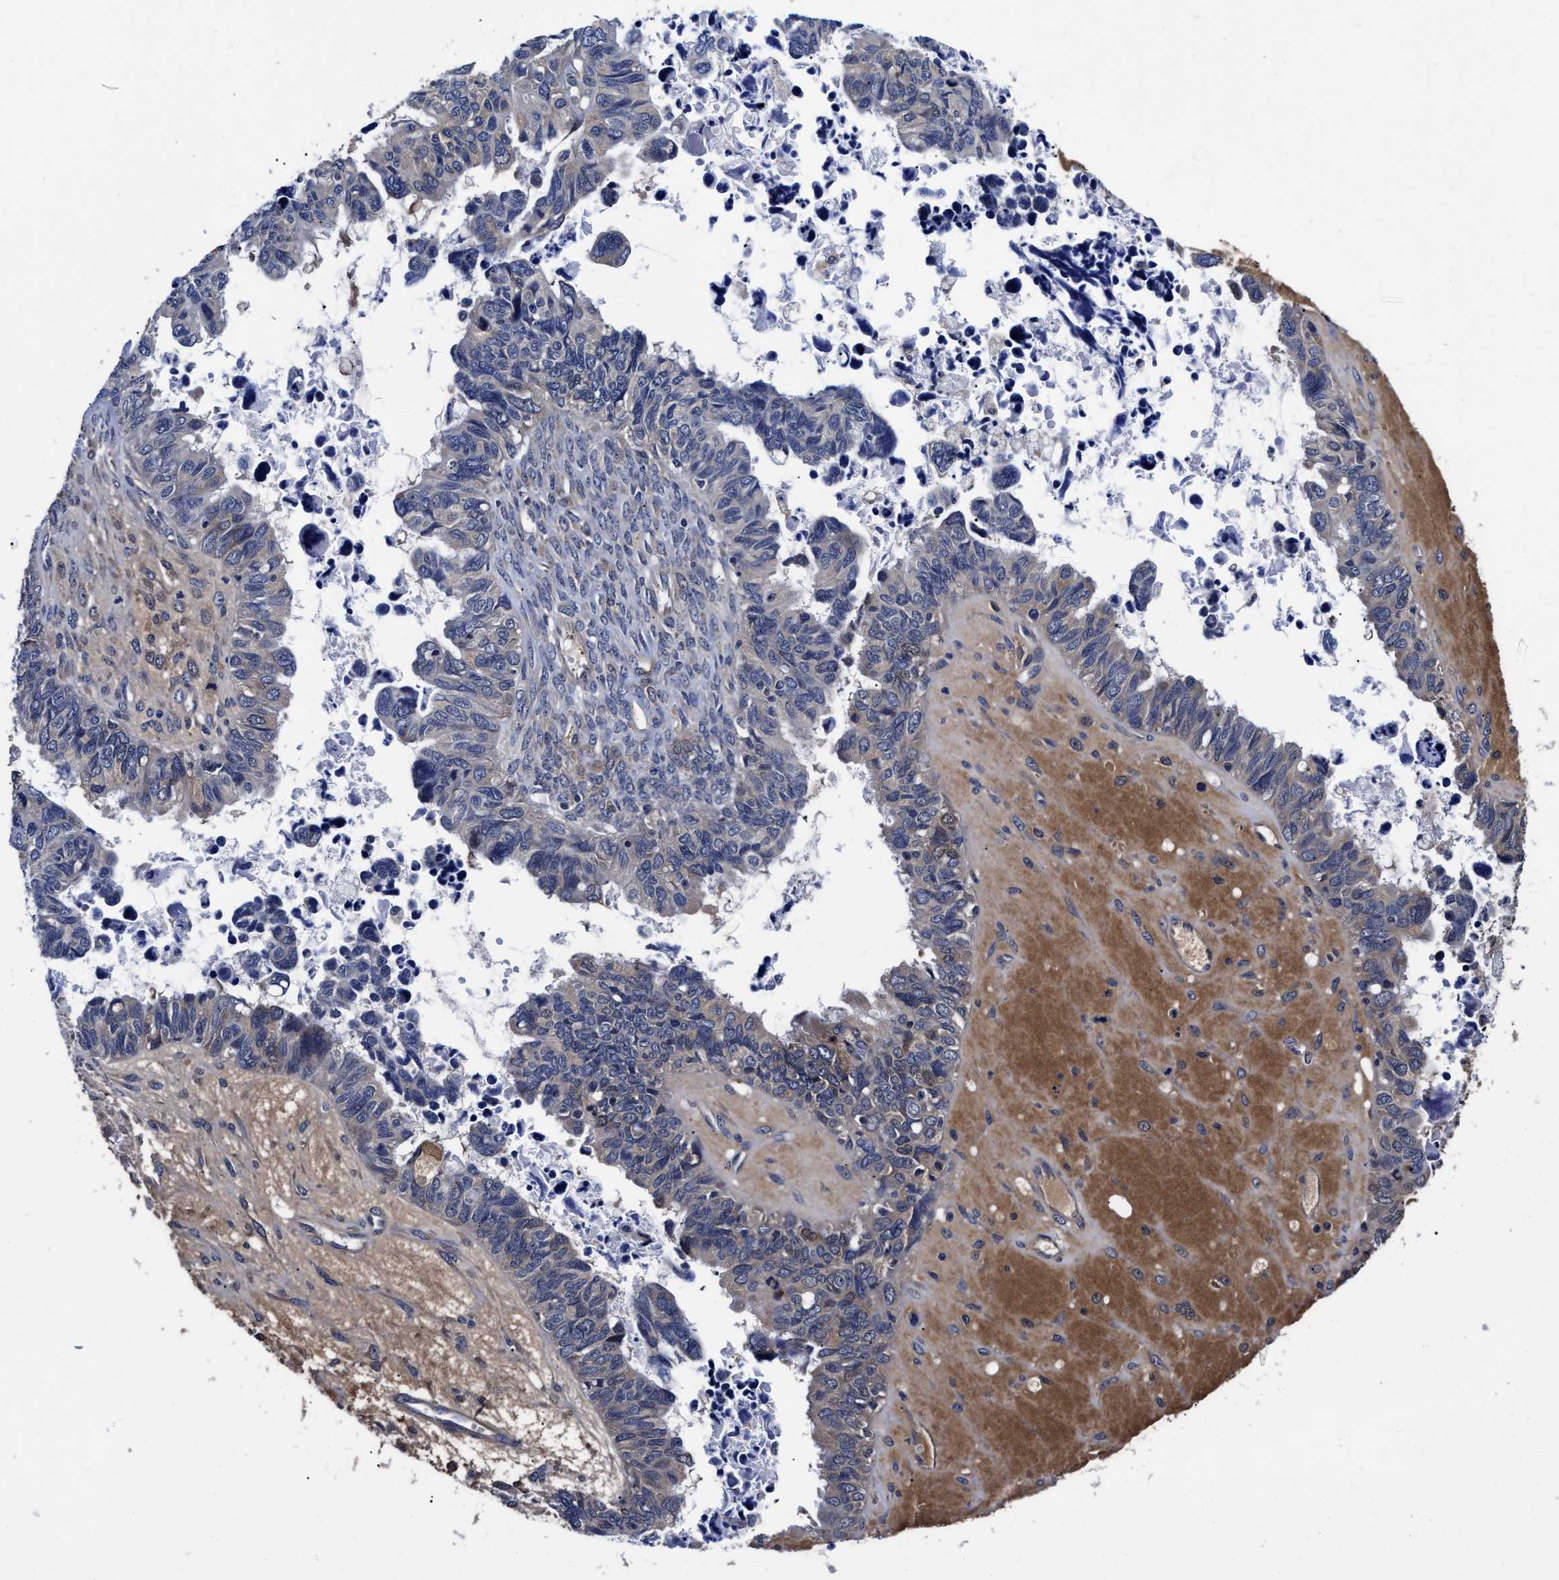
{"staining": {"intensity": "weak", "quantity": "<25%", "location": "cytoplasmic/membranous"}, "tissue": "ovarian cancer", "cell_type": "Tumor cells", "image_type": "cancer", "snomed": [{"axis": "morphology", "description": "Cystadenocarcinoma, serous, NOS"}, {"axis": "topography", "description": "Ovary"}], "caption": "Histopathology image shows no protein expression in tumor cells of ovarian serous cystadenocarcinoma tissue.", "gene": "SOCS5", "patient": {"sex": "female", "age": 79}}